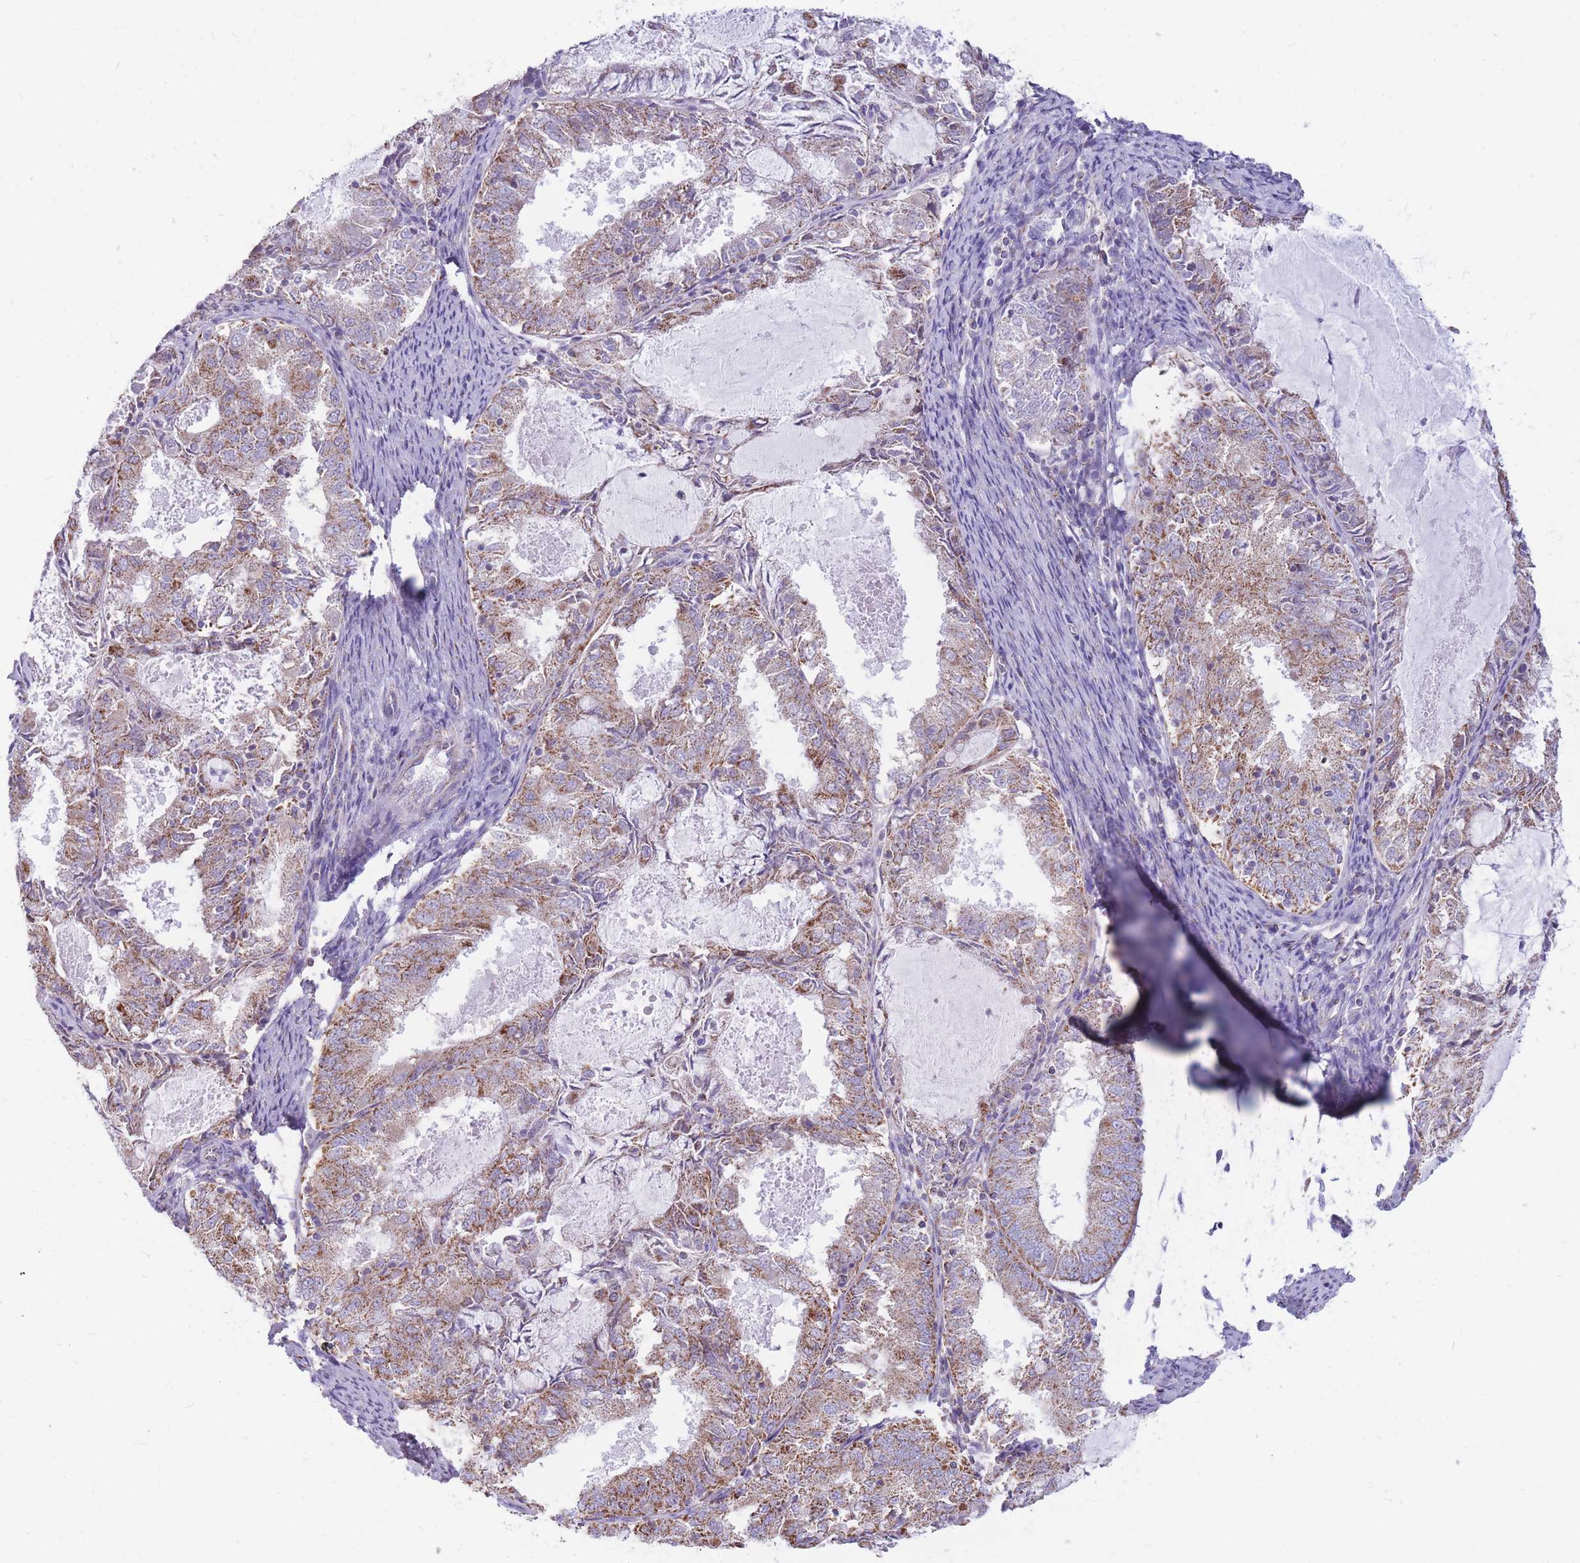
{"staining": {"intensity": "moderate", "quantity": "25%-75%", "location": "cytoplasmic/membranous"}, "tissue": "endometrial cancer", "cell_type": "Tumor cells", "image_type": "cancer", "snomed": [{"axis": "morphology", "description": "Adenocarcinoma, NOS"}, {"axis": "topography", "description": "Endometrium"}], "caption": "Brown immunohistochemical staining in adenocarcinoma (endometrial) reveals moderate cytoplasmic/membranous expression in about 25%-75% of tumor cells. (DAB (3,3'-diaminobenzidine) IHC with brightfield microscopy, high magnification).", "gene": "PCSK1", "patient": {"sex": "female", "age": 57}}